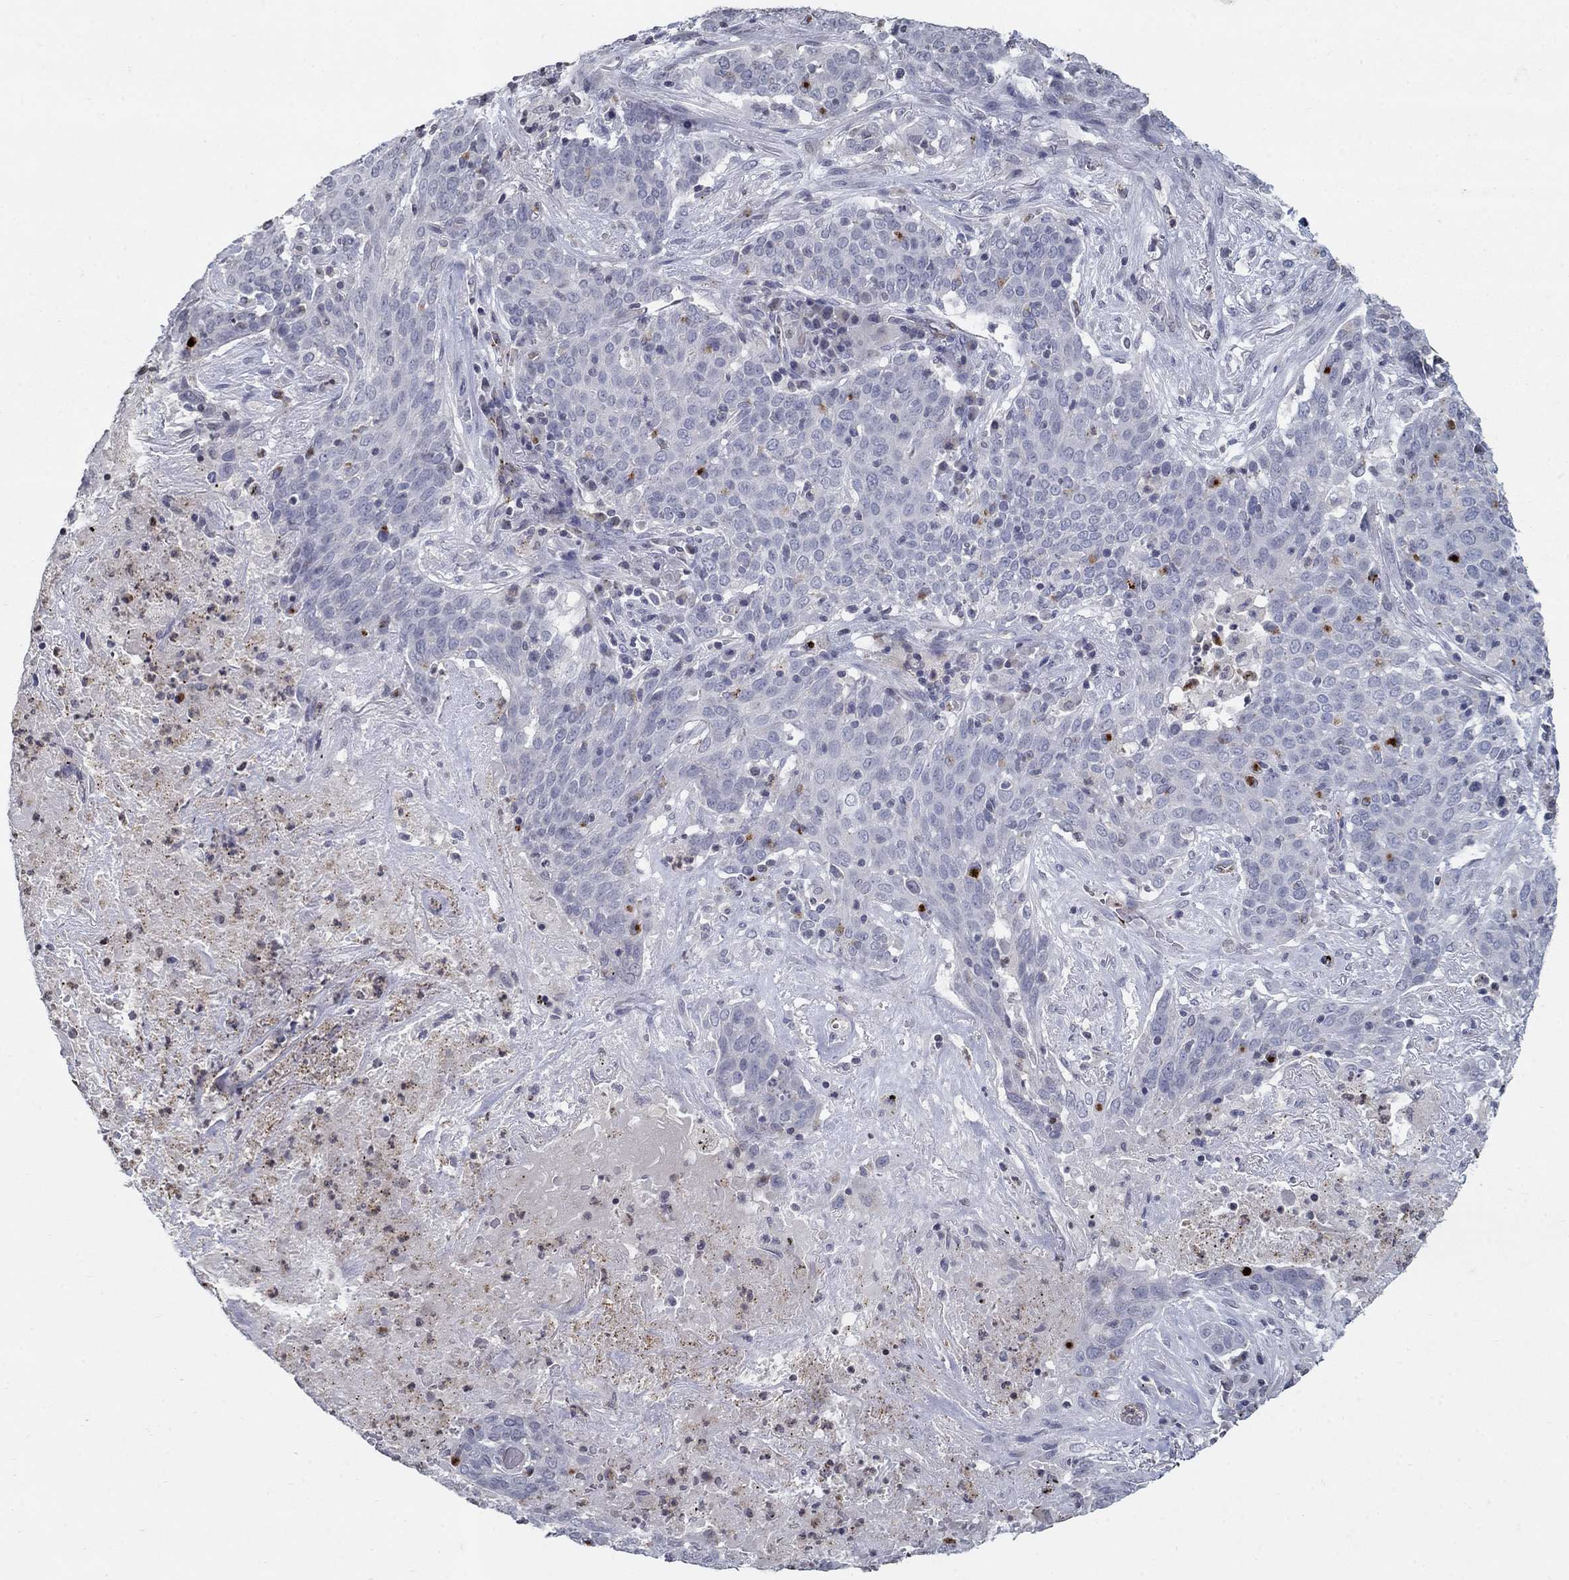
{"staining": {"intensity": "negative", "quantity": "none", "location": "none"}, "tissue": "lung cancer", "cell_type": "Tumor cells", "image_type": "cancer", "snomed": [{"axis": "morphology", "description": "Squamous cell carcinoma, NOS"}, {"axis": "topography", "description": "Lung"}], "caption": "An immunohistochemistry photomicrograph of lung squamous cell carcinoma is shown. There is no staining in tumor cells of lung squamous cell carcinoma. The staining was performed using DAB (3,3'-diaminobenzidine) to visualize the protein expression in brown, while the nuclei were stained in blue with hematoxylin (Magnification: 20x).", "gene": "TINAG", "patient": {"sex": "male", "age": 82}}